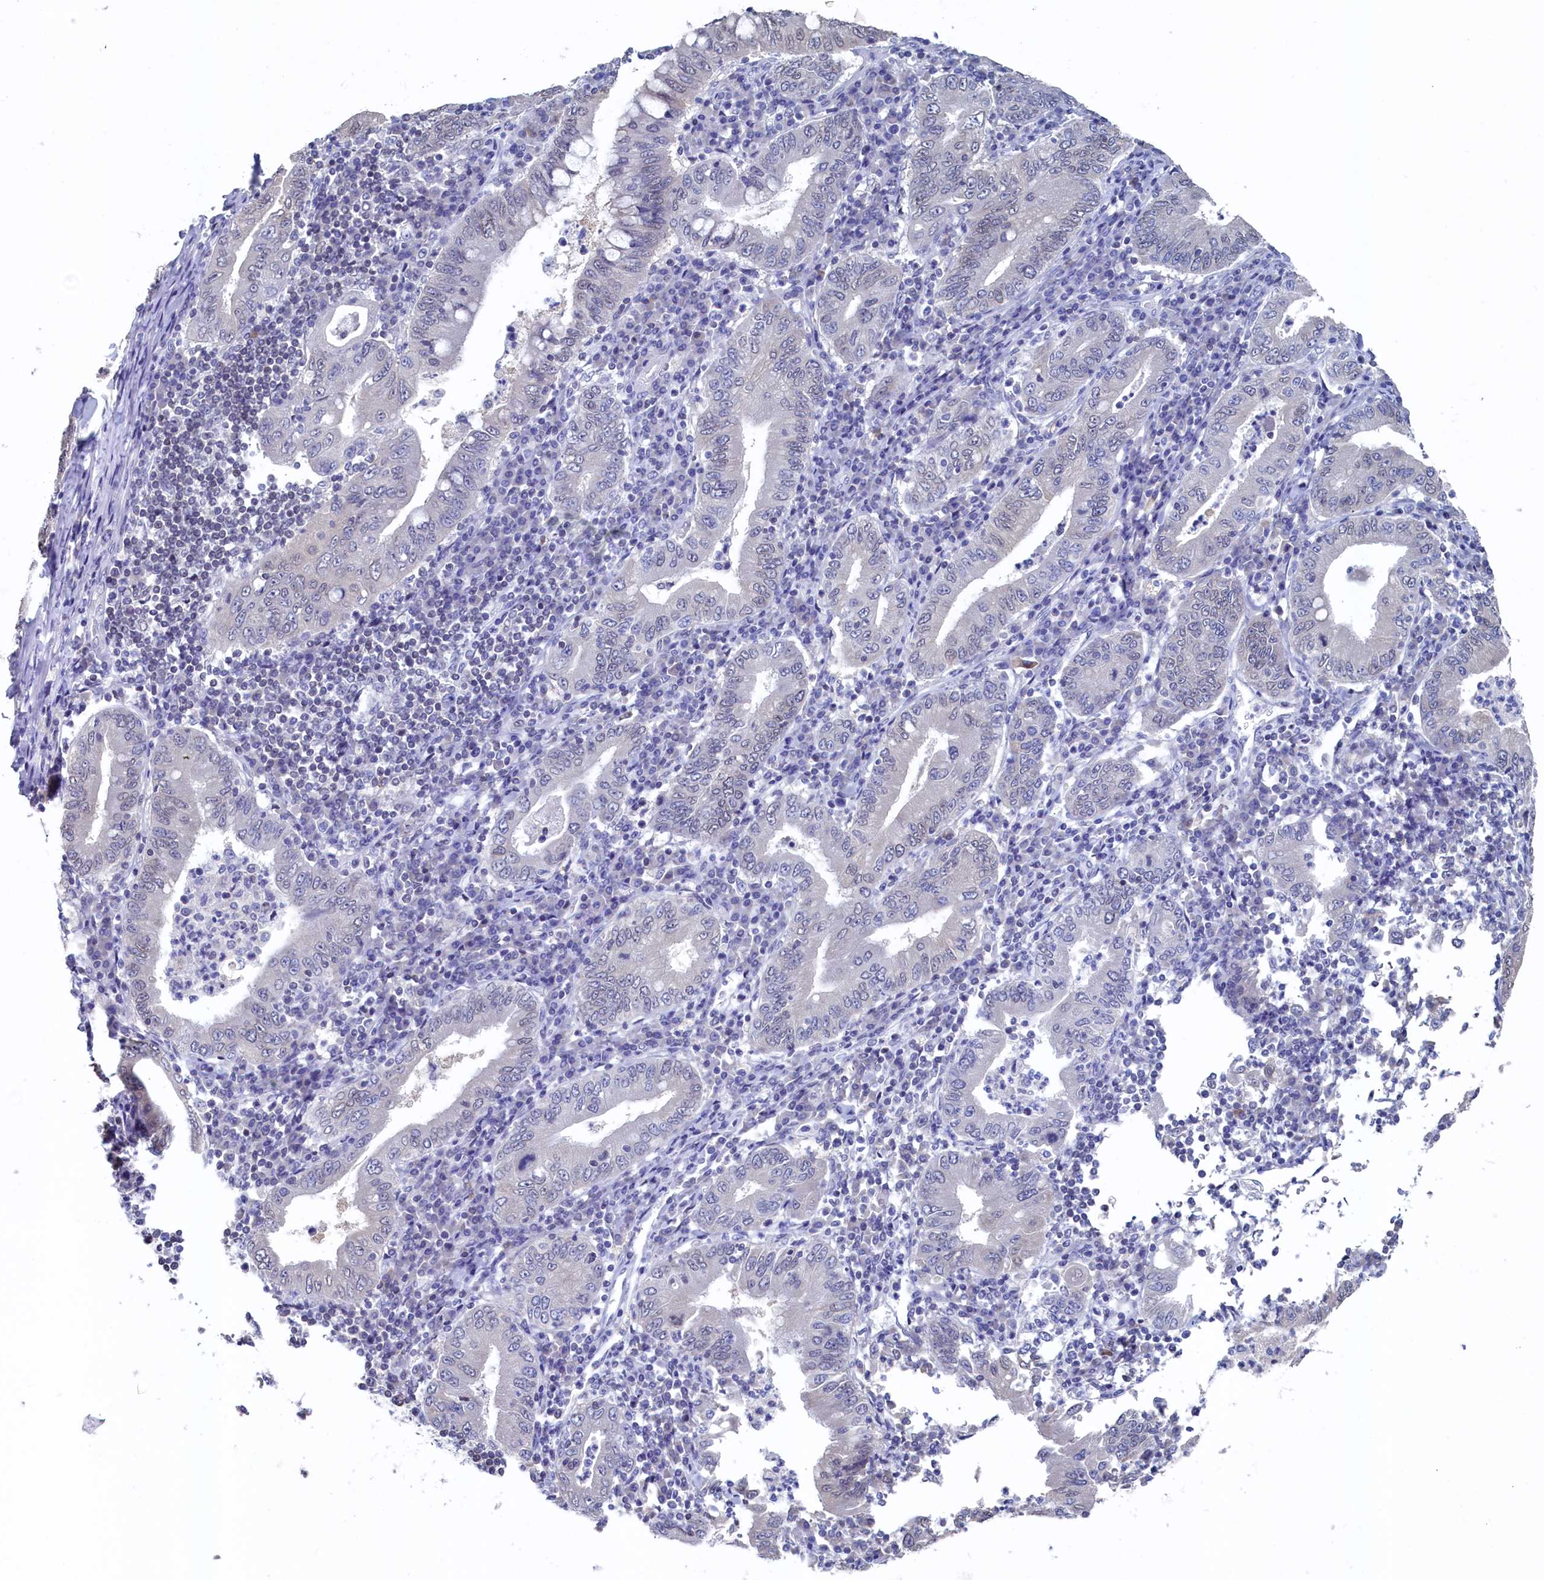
{"staining": {"intensity": "negative", "quantity": "none", "location": "none"}, "tissue": "stomach cancer", "cell_type": "Tumor cells", "image_type": "cancer", "snomed": [{"axis": "morphology", "description": "Normal tissue, NOS"}, {"axis": "morphology", "description": "Adenocarcinoma, NOS"}, {"axis": "topography", "description": "Esophagus"}, {"axis": "topography", "description": "Stomach, upper"}, {"axis": "topography", "description": "Peripheral nerve tissue"}], "caption": "Tumor cells show no significant protein positivity in stomach cancer.", "gene": "C11orf54", "patient": {"sex": "male", "age": 62}}